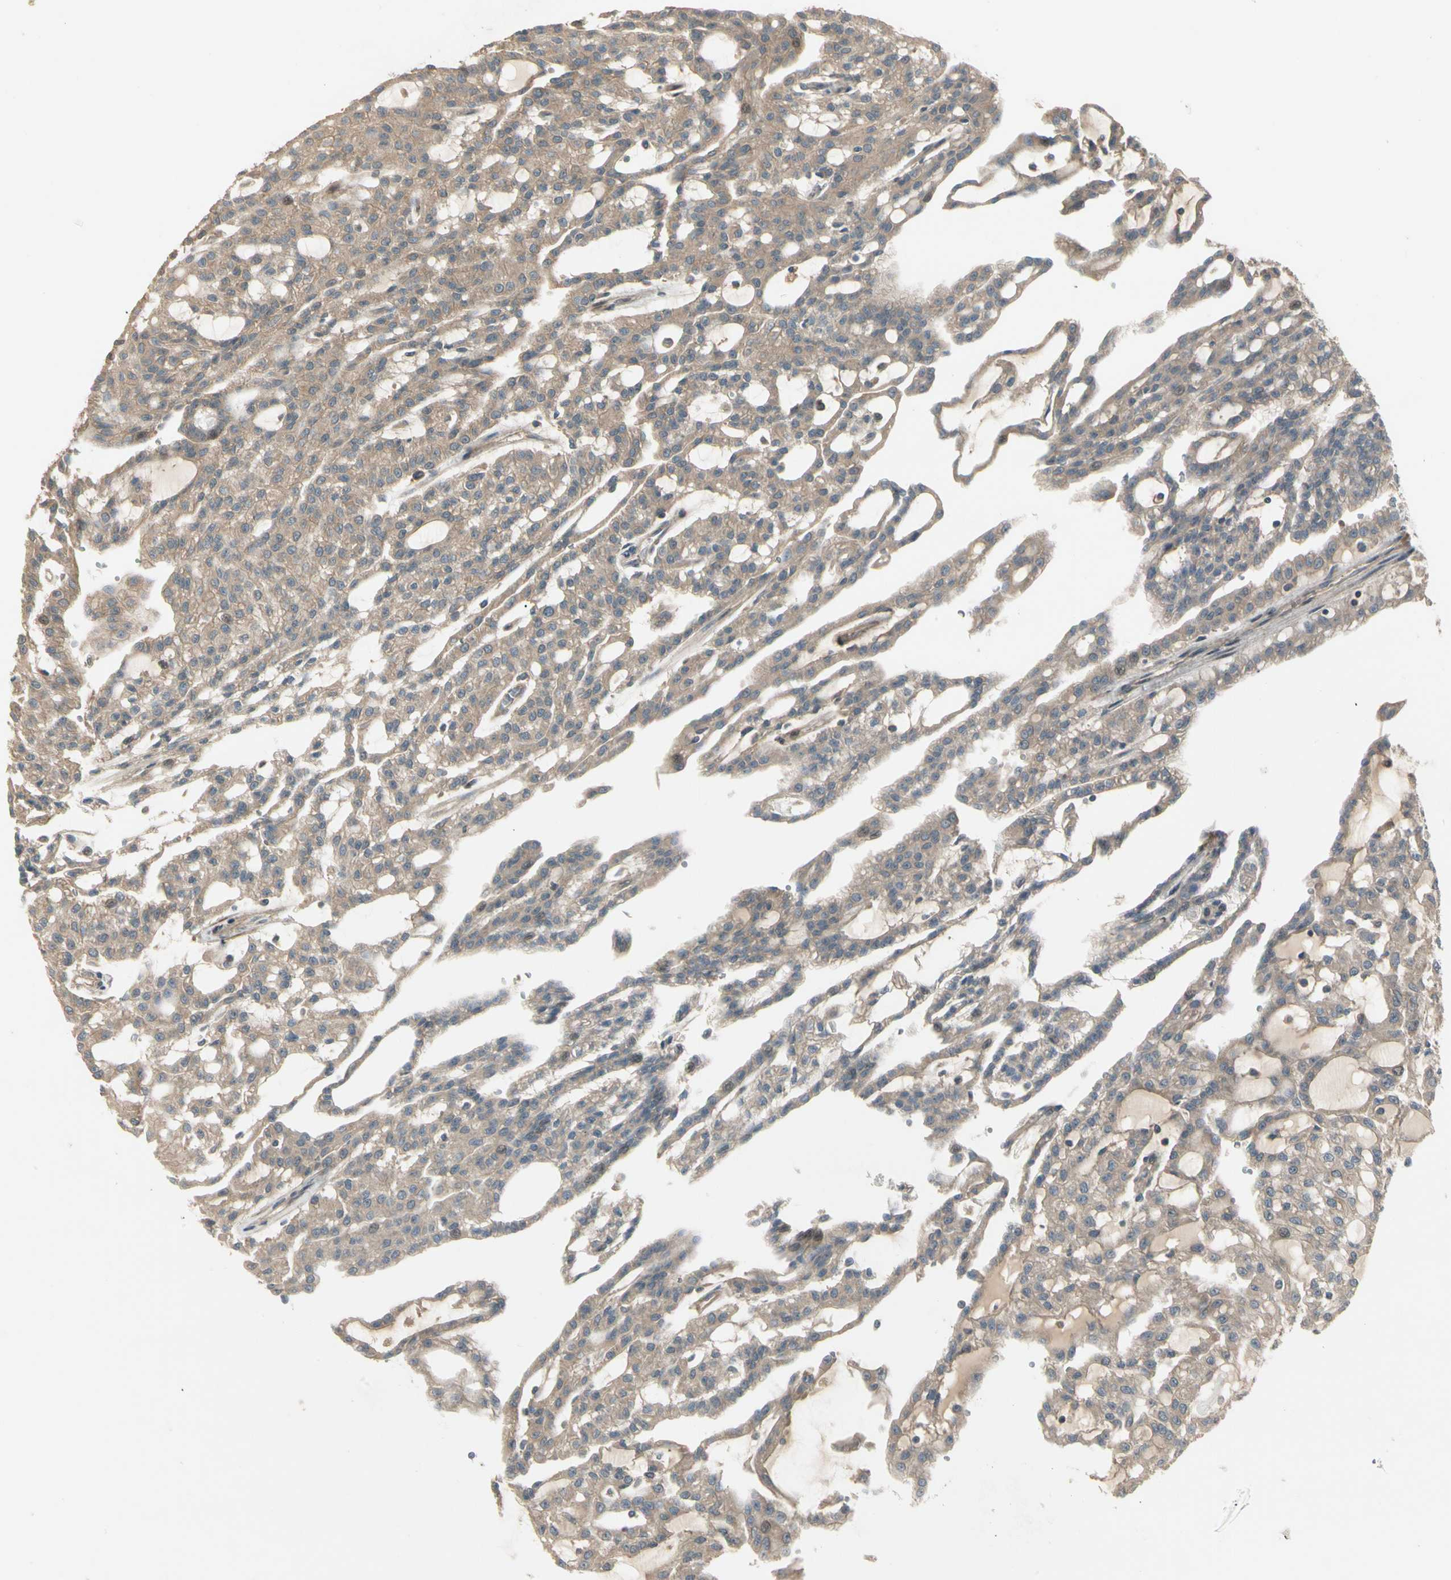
{"staining": {"intensity": "weak", "quantity": ">75%", "location": "cytoplasmic/membranous"}, "tissue": "renal cancer", "cell_type": "Tumor cells", "image_type": "cancer", "snomed": [{"axis": "morphology", "description": "Adenocarcinoma, NOS"}, {"axis": "topography", "description": "Kidney"}], "caption": "Adenocarcinoma (renal) stained with DAB (3,3'-diaminobenzidine) immunohistochemistry exhibits low levels of weak cytoplasmic/membranous expression in about >75% of tumor cells. (DAB = brown stain, brightfield microscopy at high magnification).", "gene": "ACVR1", "patient": {"sex": "male", "age": 63}}